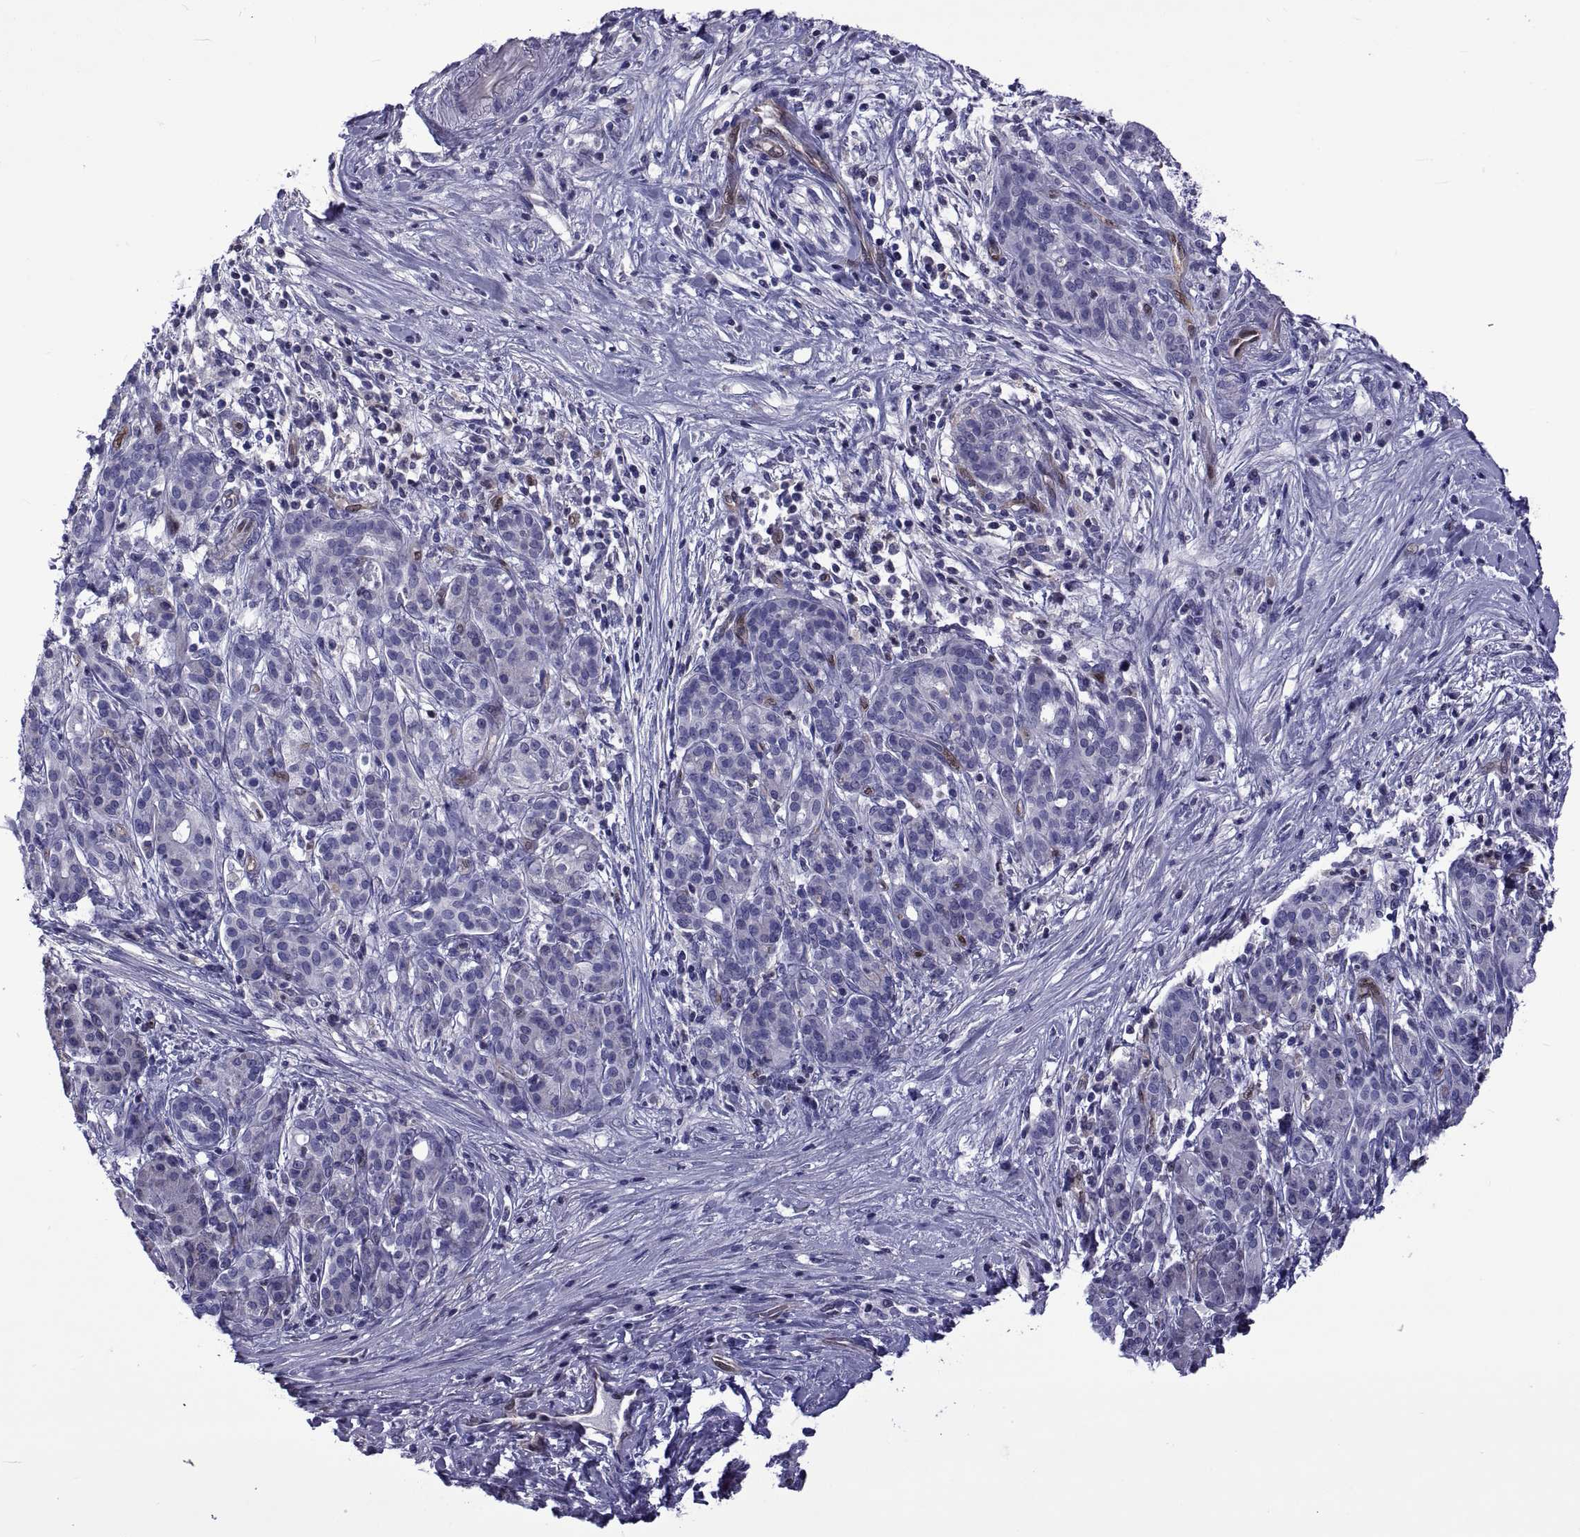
{"staining": {"intensity": "negative", "quantity": "none", "location": "none"}, "tissue": "pancreatic cancer", "cell_type": "Tumor cells", "image_type": "cancer", "snomed": [{"axis": "morphology", "description": "Adenocarcinoma, NOS"}, {"axis": "topography", "description": "Pancreas"}], "caption": "The photomicrograph reveals no staining of tumor cells in adenocarcinoma (pancreatic).", "gene": "LCN9", "patient": {"sex": "male", "age": 44}}